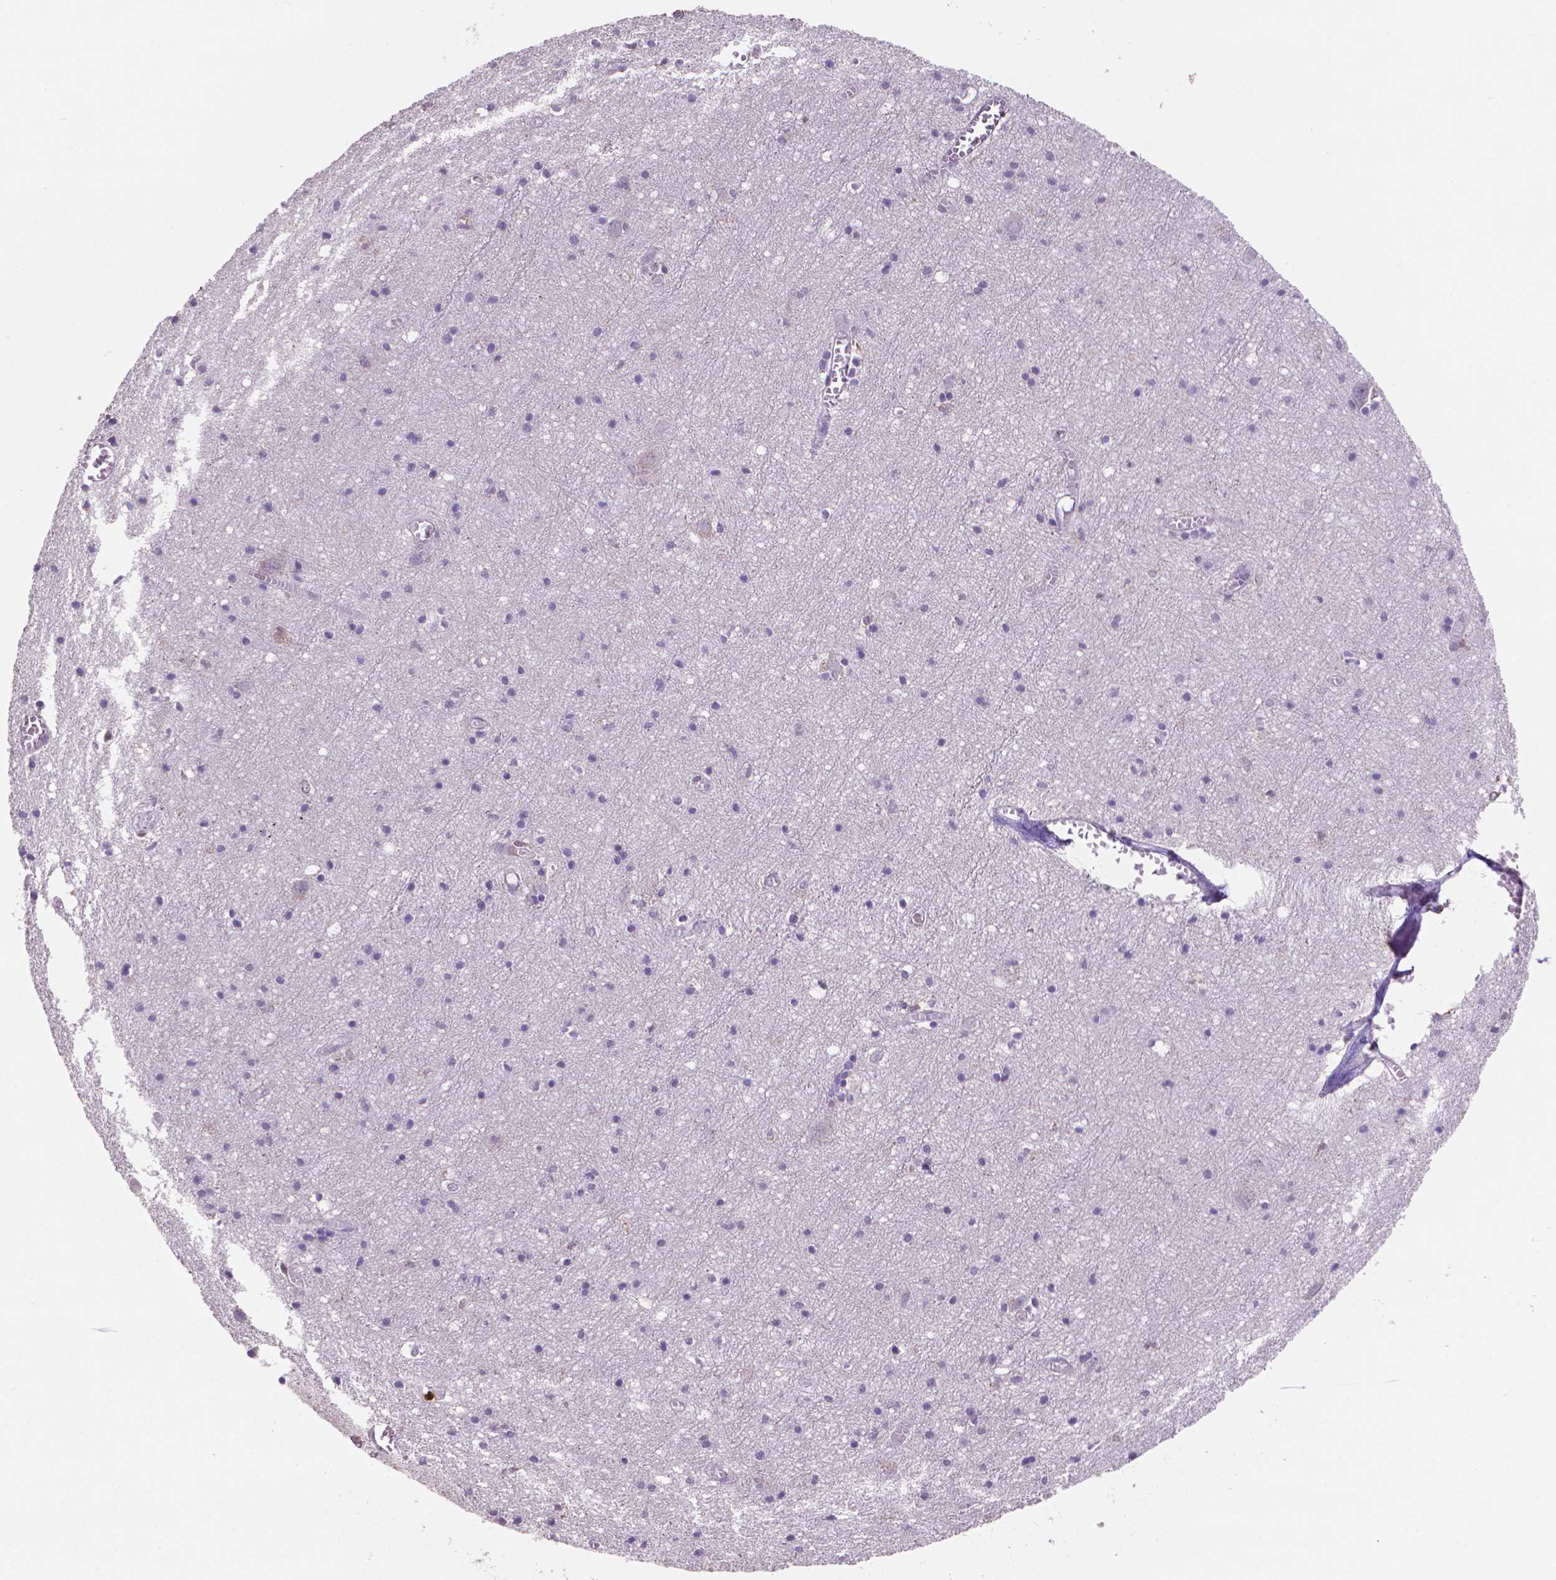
{"staining": {"intensity": "negative", "quantity": "none", "location": "none"}, "tissue": "cerebral cortex", "cell_type": "Endothelial cells", "image_type": "normal", "snomed": [{"axis": "morphology", "description": "Normal tissue, NOS"}, {"axis": "topography", "description": "Cerebral cortex"}], "caption": "Endothelial cells show no significant protein positivity in unremarkable cerebral cortex. The staining is performed using DAB brown chromogen with nuclei counter-stained in using hematoxylin.", "gene": "BCL2", "patient": {"sex": "male", "age": 70}}